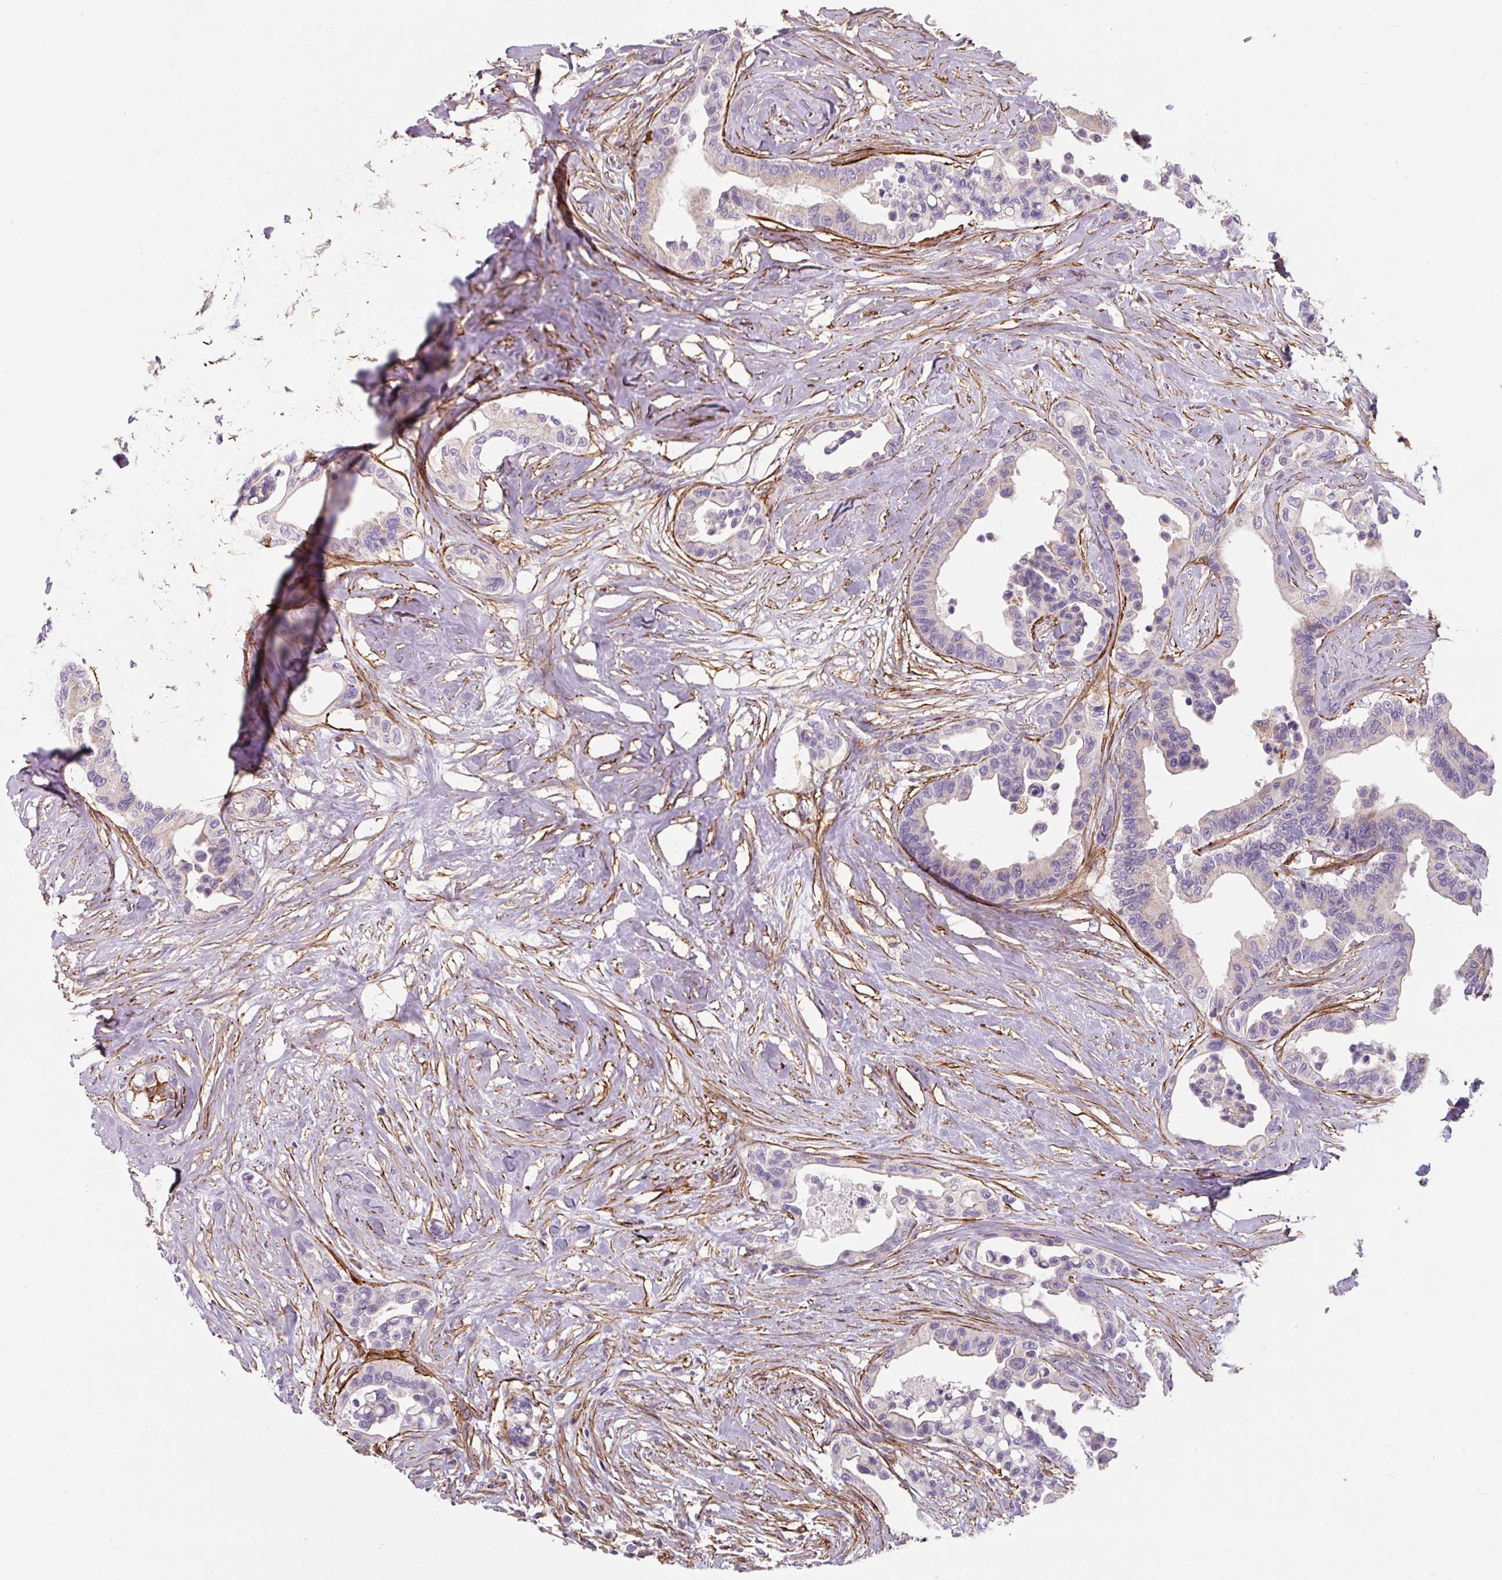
{"staining": {"intensity": "negative", "quantity": "none", "location": "none"}, "tissue": "colorectal cancer", "cell_type": "Tumor cells", "image_type": "cancer", "snomed": [{"axis": "morphology", "description": "Normal tissue, NOS"}, {"axis": "morphology", "description": "Adenocarcinoma, NOS"}, {"axis": "topography", "description": "Colon"}], "caption": "A histopathology image of human colorectal cancer is negative for staining in tumor cells. (DAB immunohistochemistry (IHC), high magnification).", "gene": "MRPS5", "patient": {"sex": "male", "age": 82}}